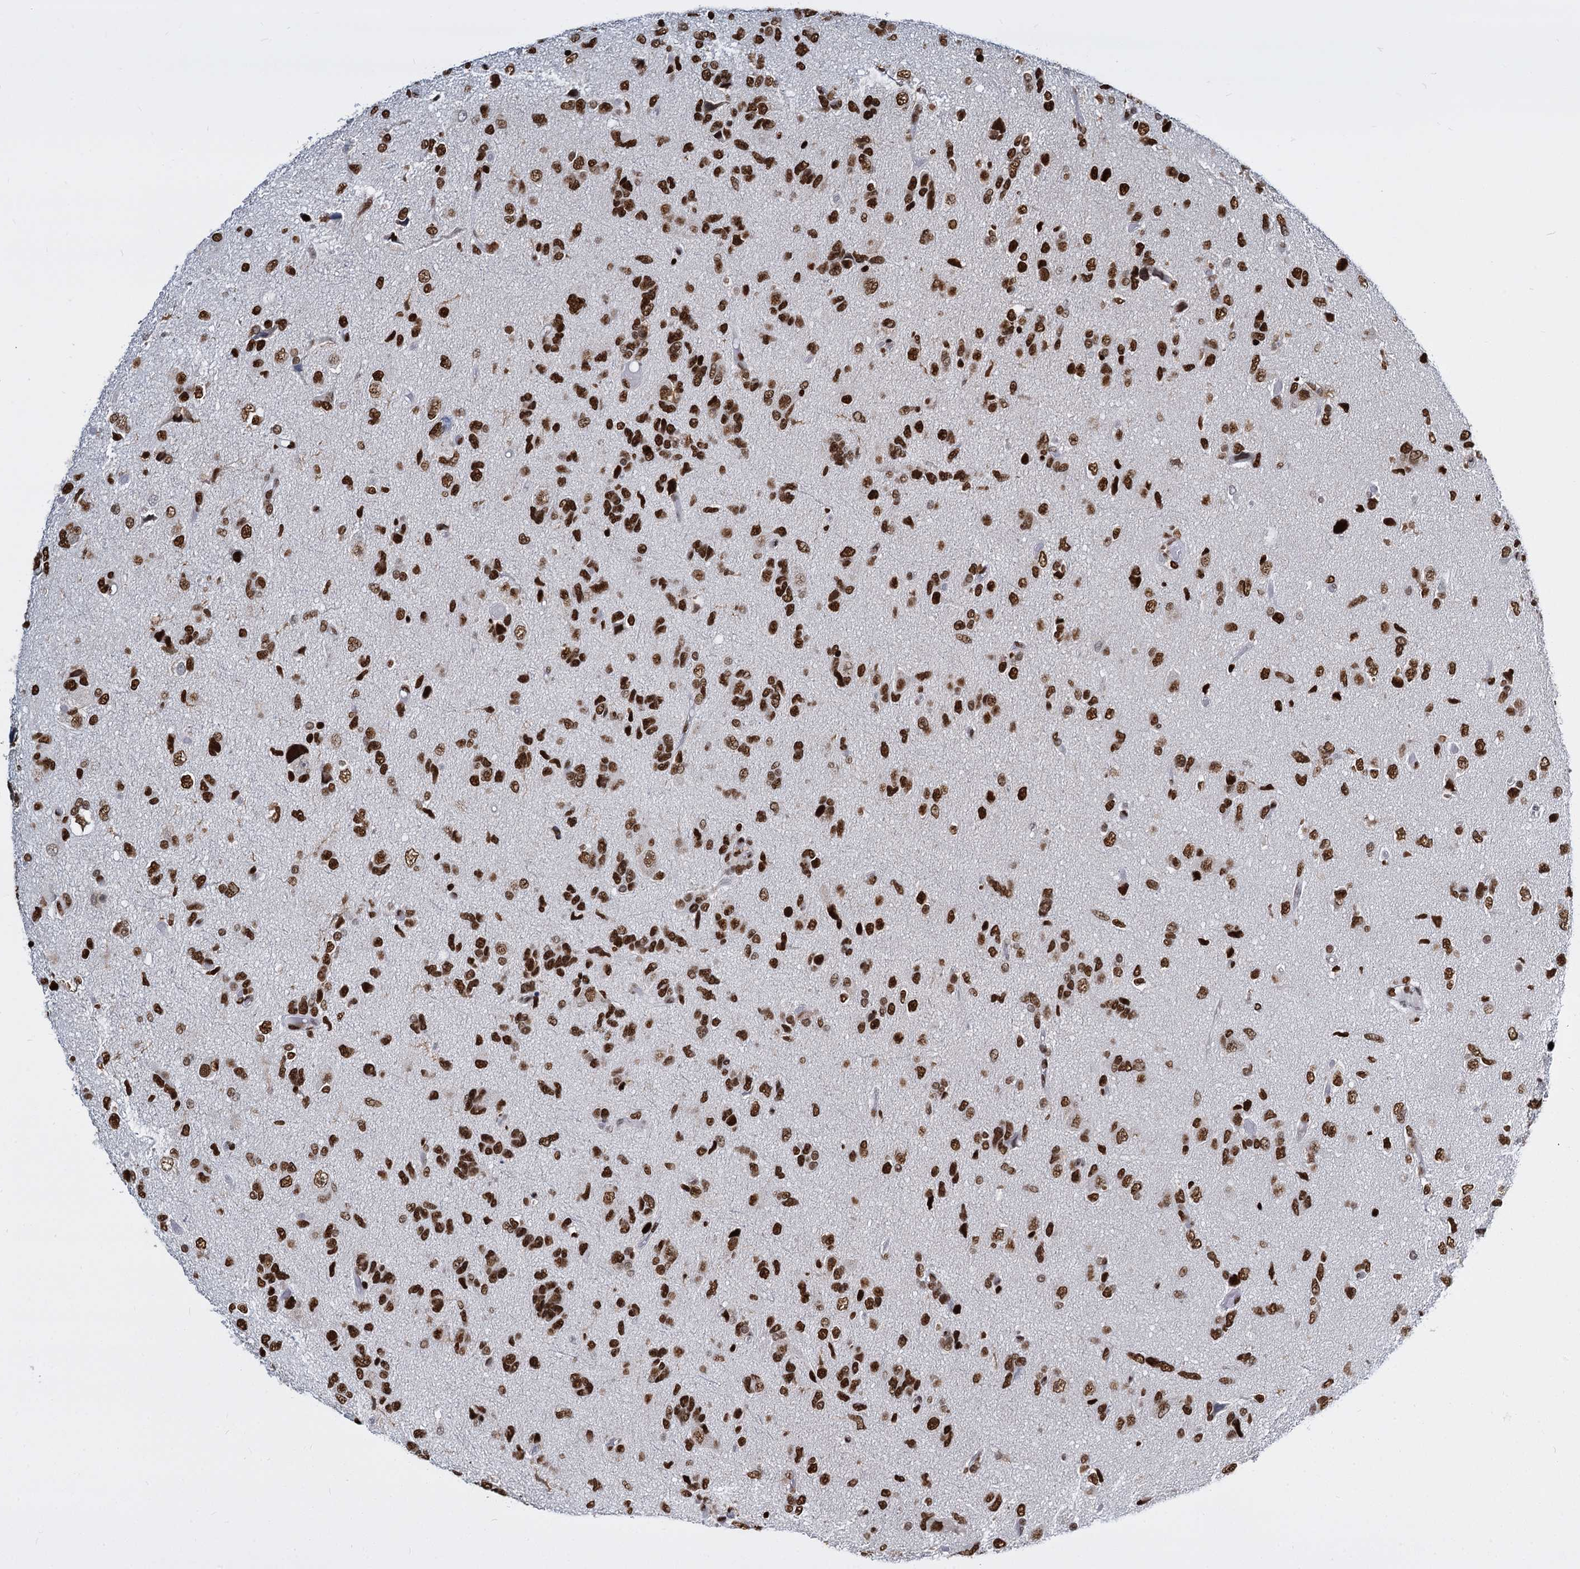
{"staining": {"intensity": "strong", "quantity": ">75%", "location": "nuclear"}, "tissue": "glioma", "cell_type": "Tumor cells", "image_type": "cancer", "snomed": [{"axis": "morphology", "description": "Glioma, malignant, High grade"}, {"axis": "topography", "description": "Brain"}], "caption": "Glioma stained with a brown dye displays strong nuclear positive expression in approximately >75% of tumor cells.", "gene": "DCPS", "patient": {"sex": "female", "age": 59}}